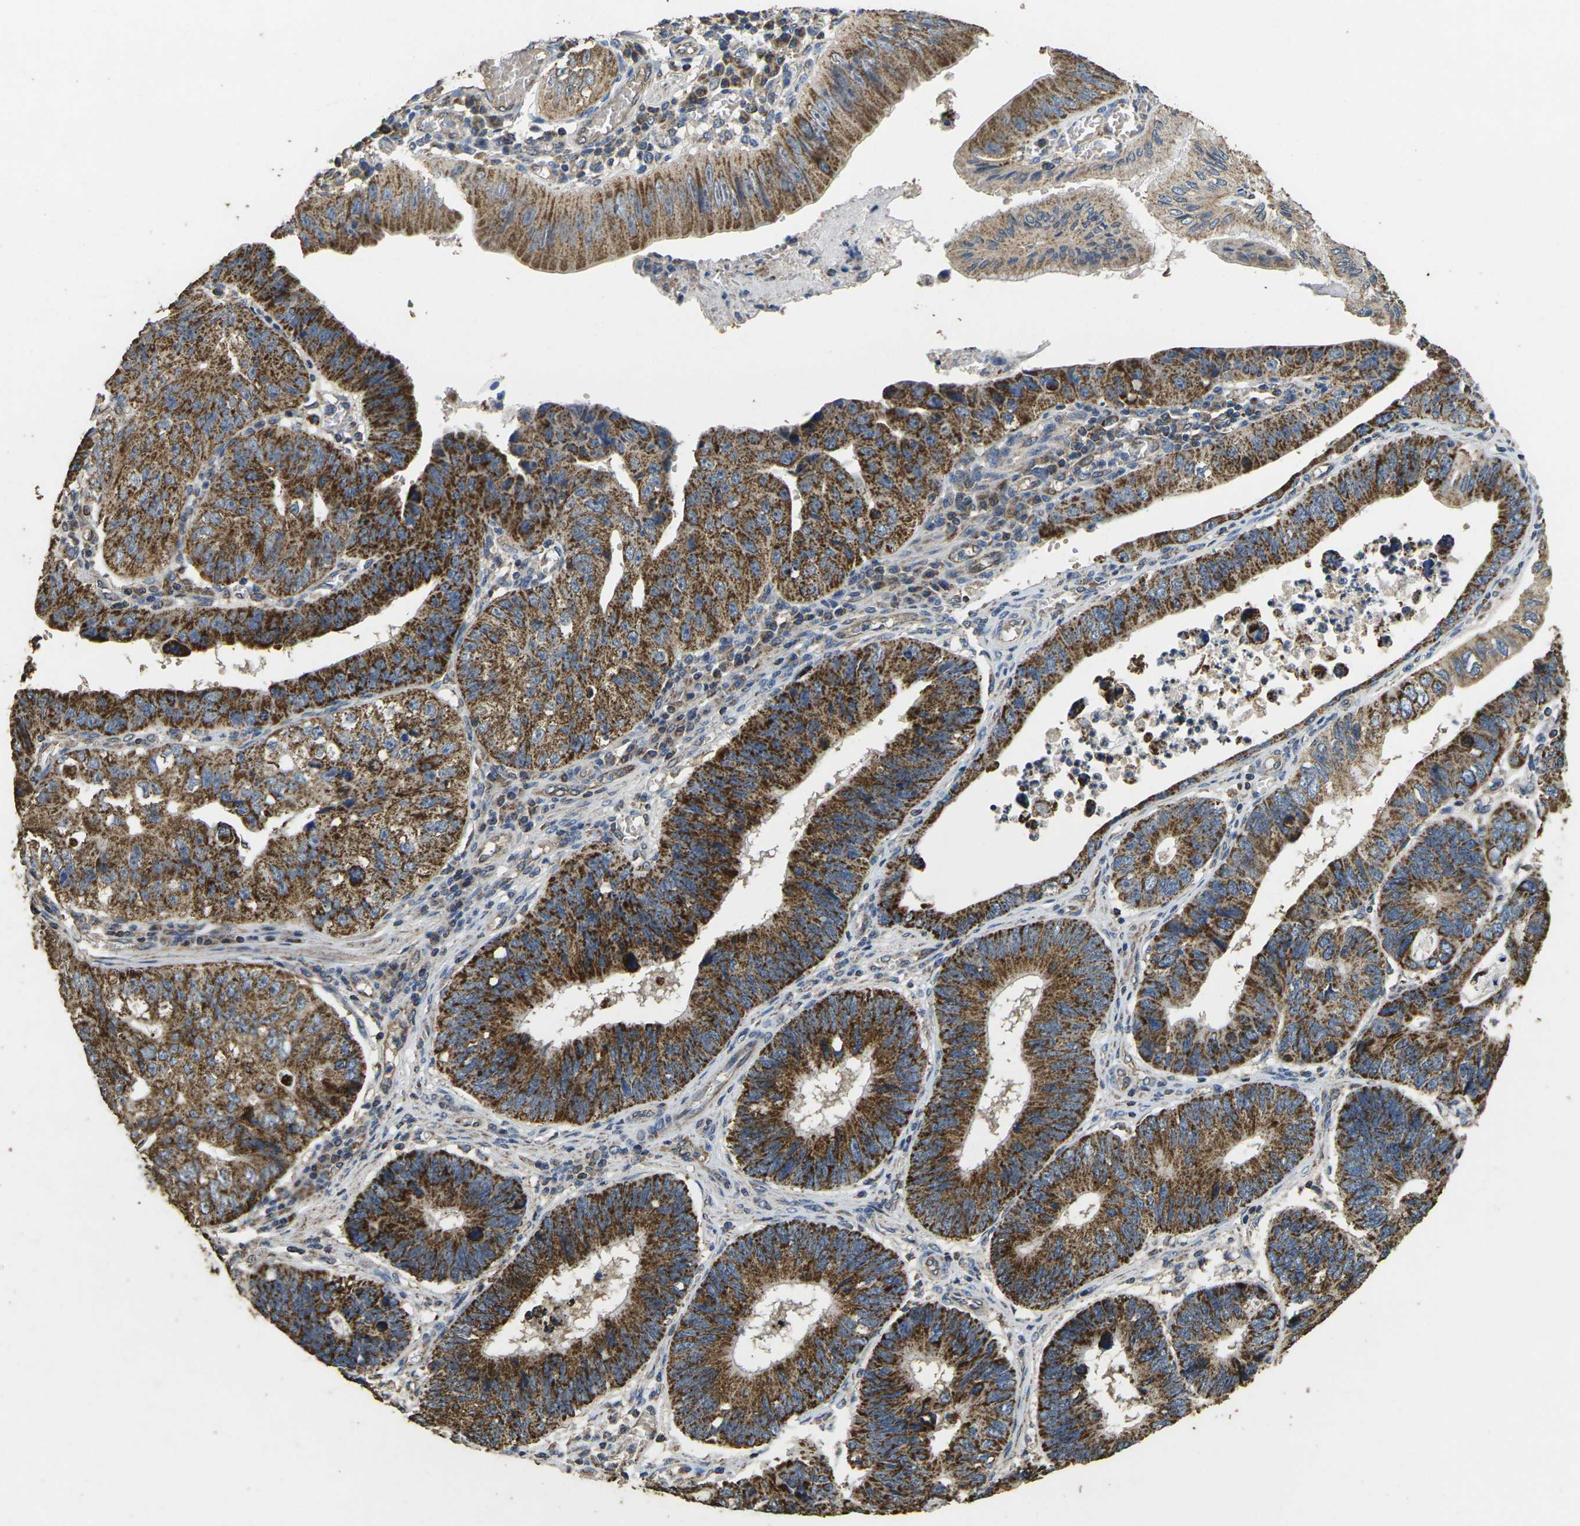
{"staining": {"intensity": "strong", "quantity": ">75%", "location": "cytoplasmic/membranous"}, "tissue": "stomach cancer", "cell_type": "Tumor cells", "image_type": "cancer", "snomed": [{"axis": "morphology", "description": "Adenocarcinoma, NOS"}, {"axis": "topography", "description": "Stomach"}], "caption": "Stomach cancer (adenocarcinoma) stained for a protein (brown) reveals strong cytoplasmic/membranous positive expression in about >75% of tumor cells.", "gene": "MAPK11", "patient": {"sex": "male", "age": 59}}